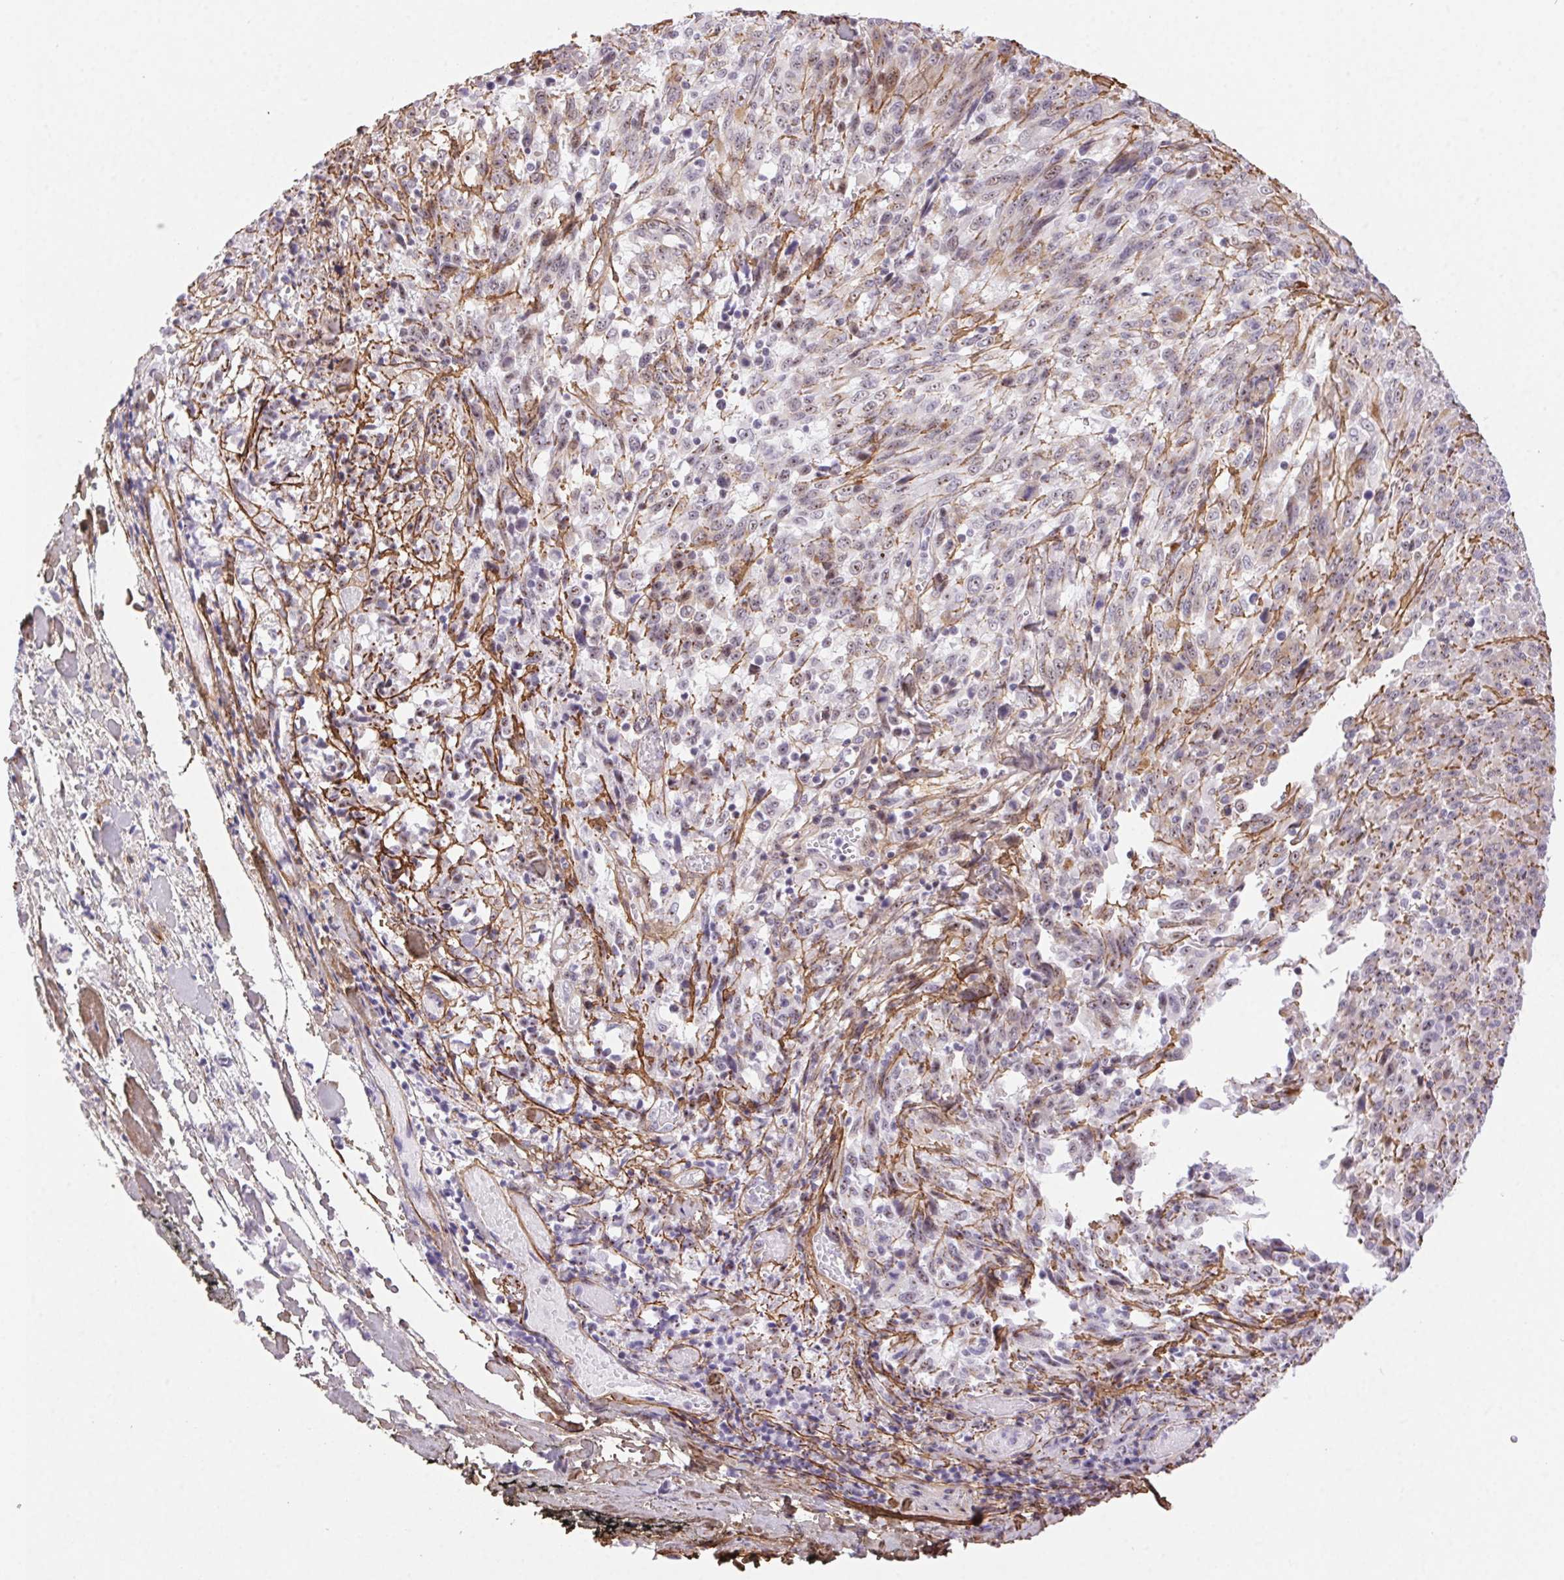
{"staining": {"intensity": "weak", "quantity": "<25%", "location": "nuclear"}, "tissue": "melanoma", "cell_type": "Tumor cells", "image_type": "cancer", "snomed": [{"axis": "morphology", "description": "Malignant melanoma, NOS"}, {"axis": "topography", "description": "Skin"}], "caption": "Protein analysis of malignant melanoma shows no significant staining in tumor cells.", "gene": "PDZD2", "patient": {"sex": "female", "age": 91}}